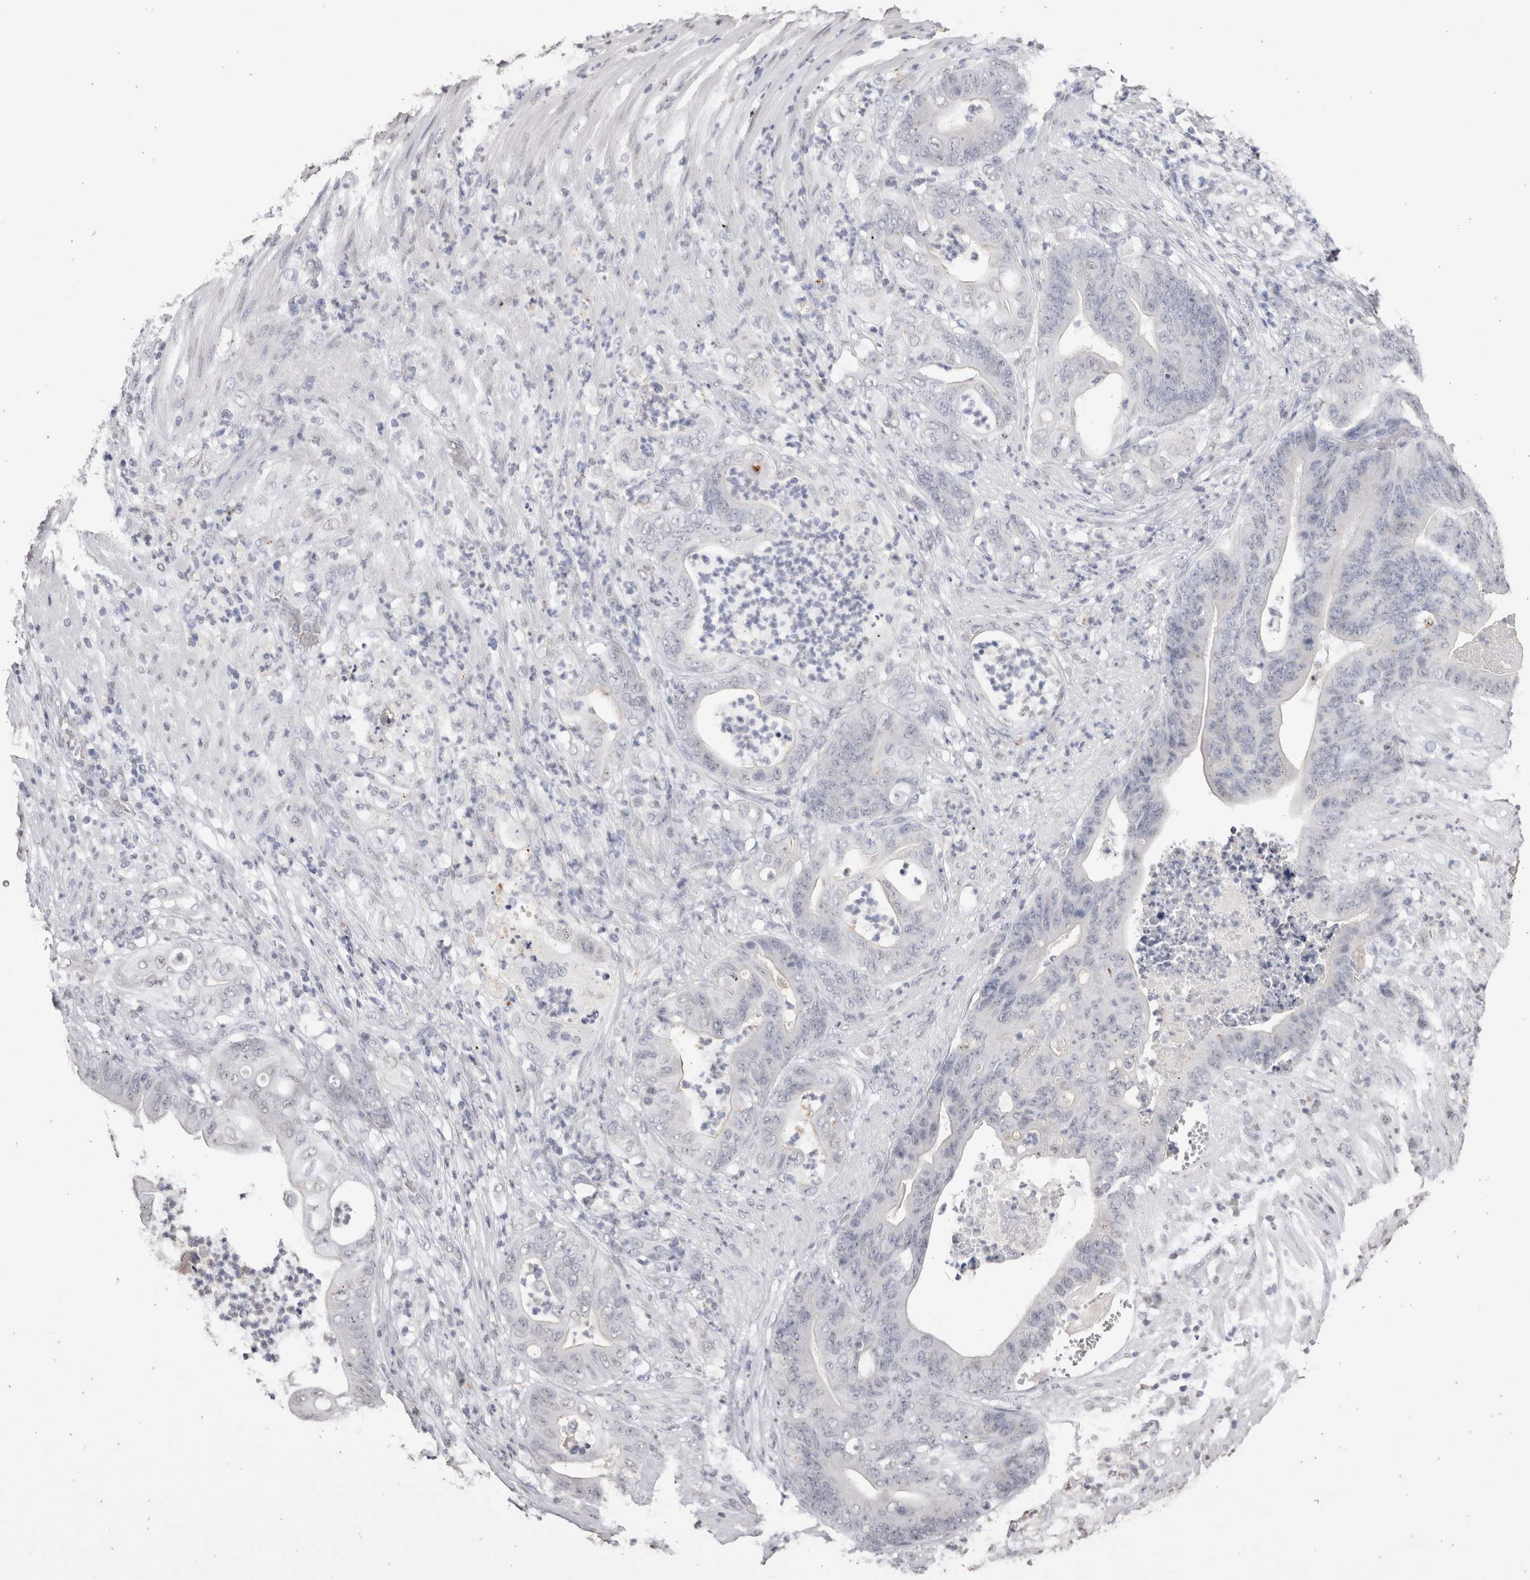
{"staining": {"intensity": "negative", "quantity": "none", "location": "none"}, "tissue": "stomach cancer", "cell_type": "Tumor cells", "image_type": "cancer", "snomed": [{"axis": "morphology", "description": "Adenocarcinoma, NOS"}, {"axis": "topography", "description": "Stomach"}], "caption": "An IHC photomicrograph of adenocarcinoma (stomach) is shown. There is no staining in tumor cells of adenocarcinoma (stomach).", "gene": "LGALS2", "patient": {"sex": "female", "age": 73}}